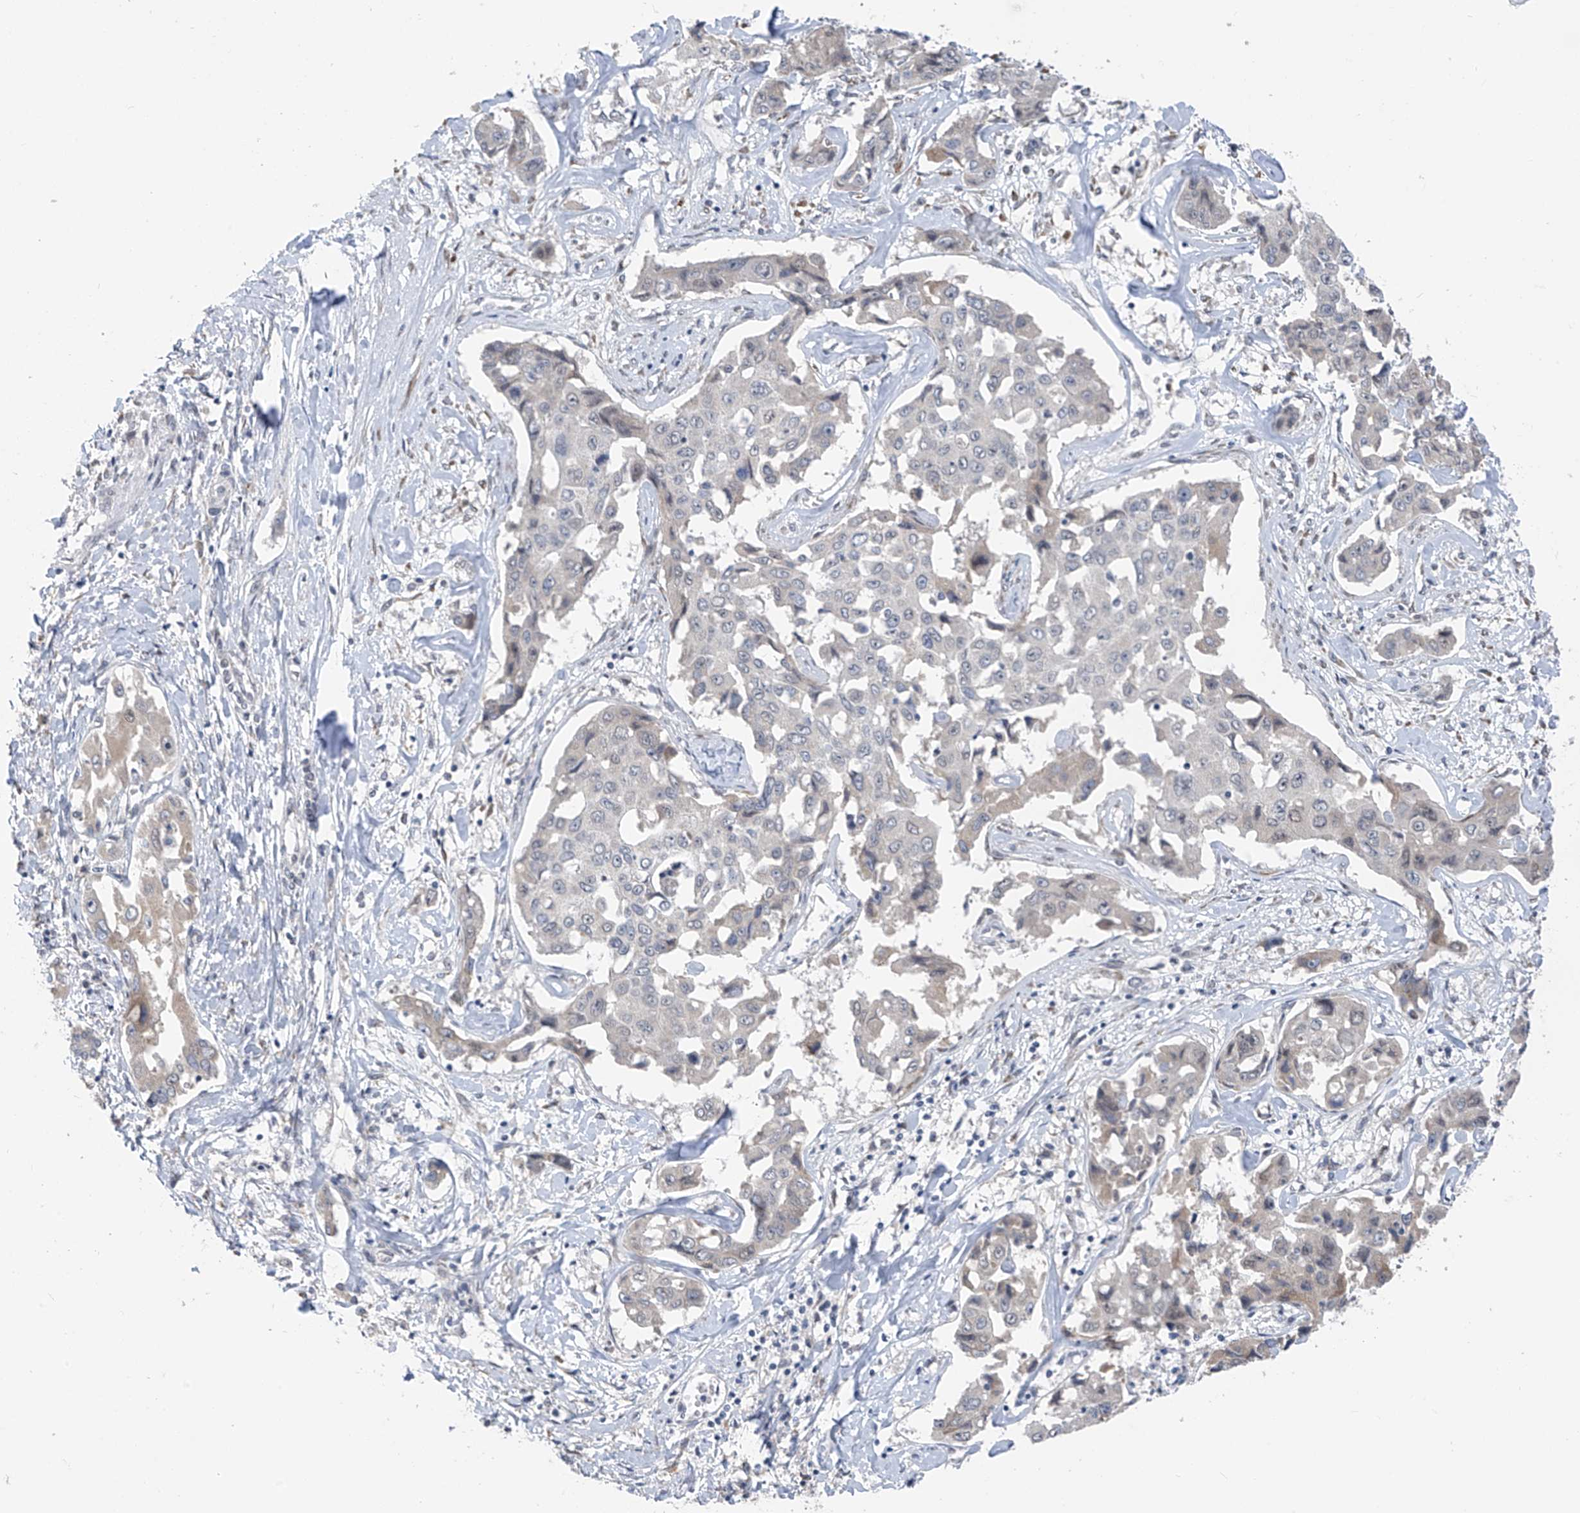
{"staining": {"intensity": "weak", "quantity": "25%-75%", "location": "cytoplasmic/membranous"}, "tissue": "liver cancer", "cell_type": "Tumor cells", "image_type": "cancer", "snomed": [{"axis": "morphology", "description": "Cholangiocarcinoma"}, {"axis": "topography", "description": "Liver"}], "caption": "The micrograph displays a brown stain indicating the presence of a protein in the cytoplasmic/membranous of tumor cells in liver cholangiocarcinoma.", "gene": "CYP4V2", "patient": {"sex": "male", "age": 59}}